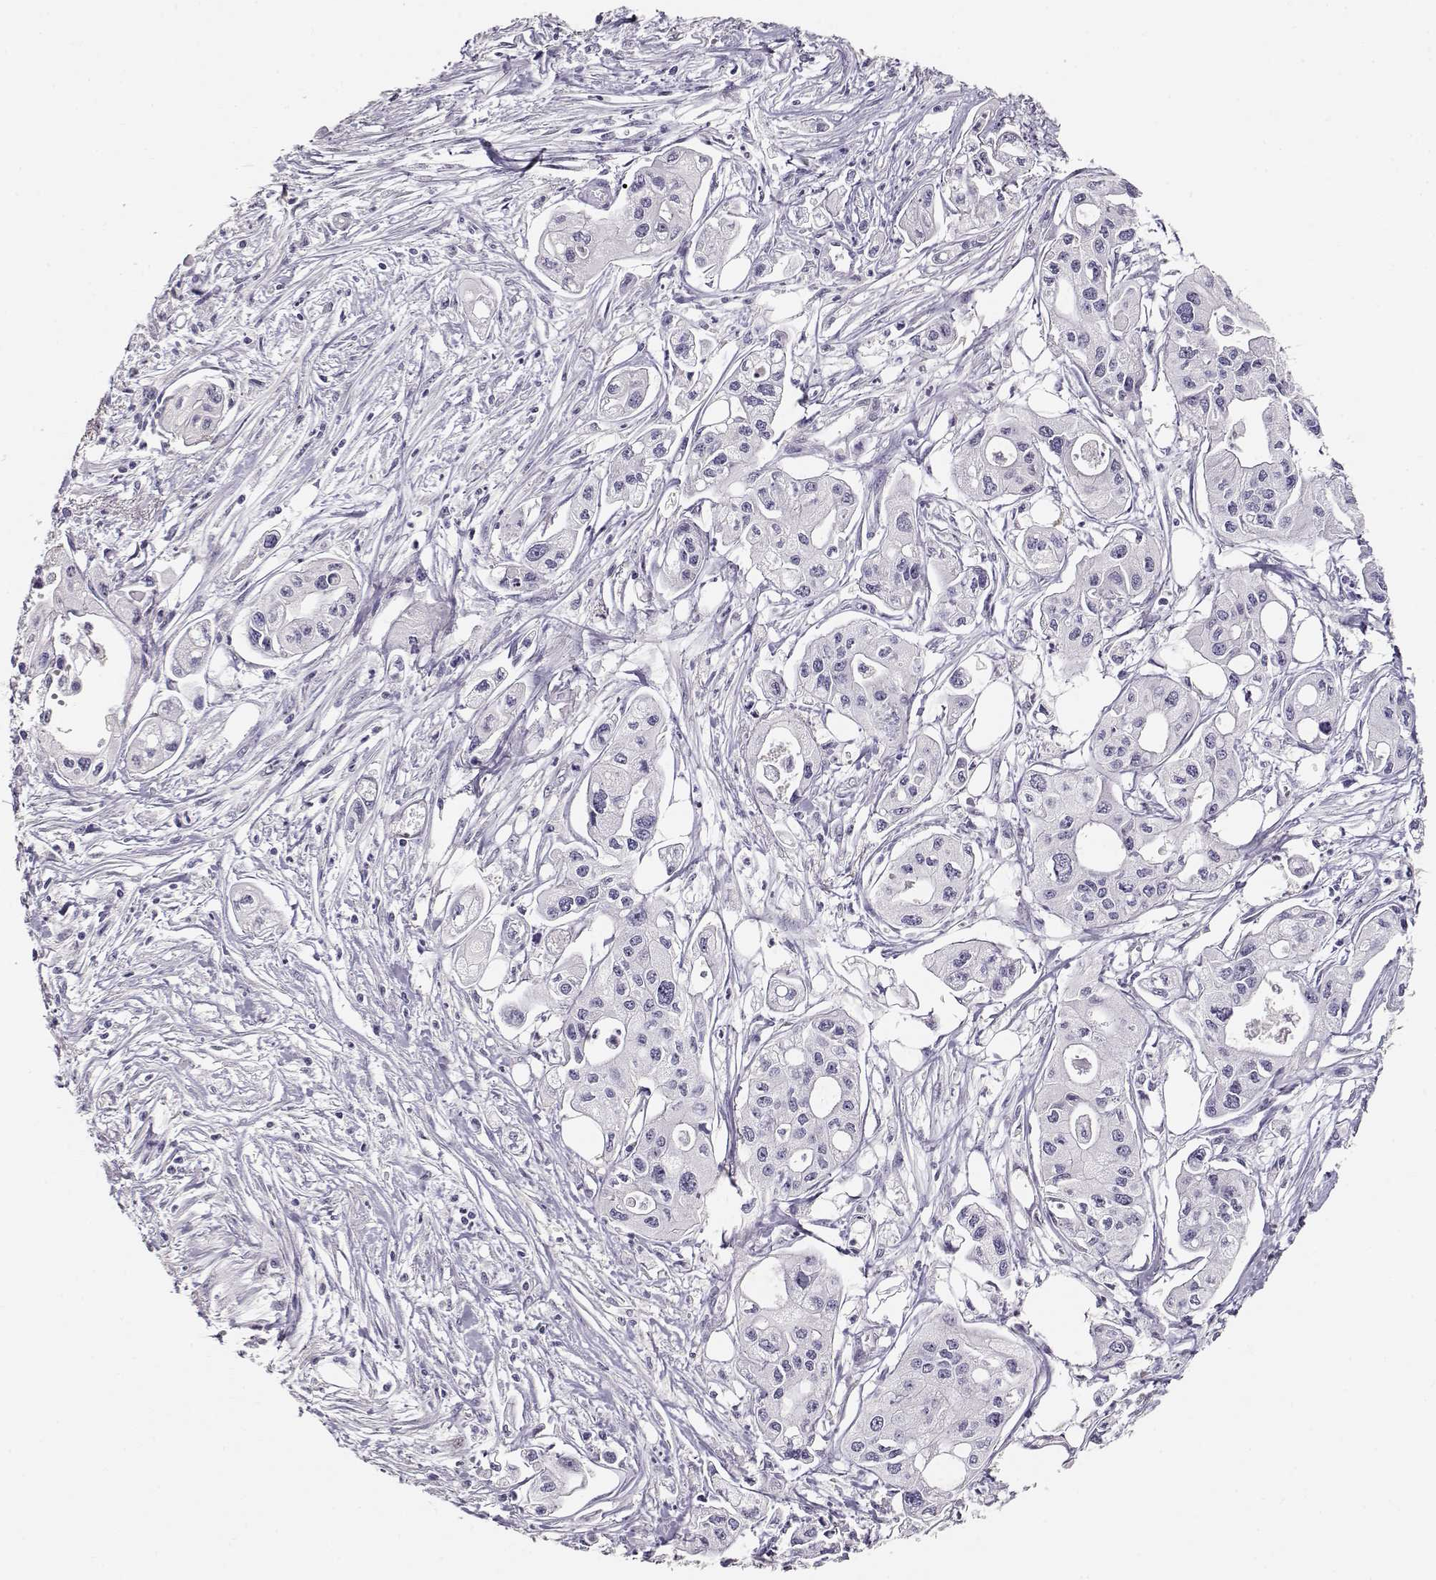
{"staining": {"intensity": "negative", "quantity": "none", "location": "none"}, "tissue": "pancreatic cancer", "cell_type": "Tumor cells", "image_type": "cancer", "snomed": [{"axis": "morphology", "description": "Adenocarcinoma, NOS"}, {"axis": "topography", "description": "Pancreas"}], "caption": "Protein analysis of adenocarcinoma (pancreatic) exhibits no significant expression in tumor cells.", "gene": "MAGEC1", "patient": {"sex": "male", "age": 70}}